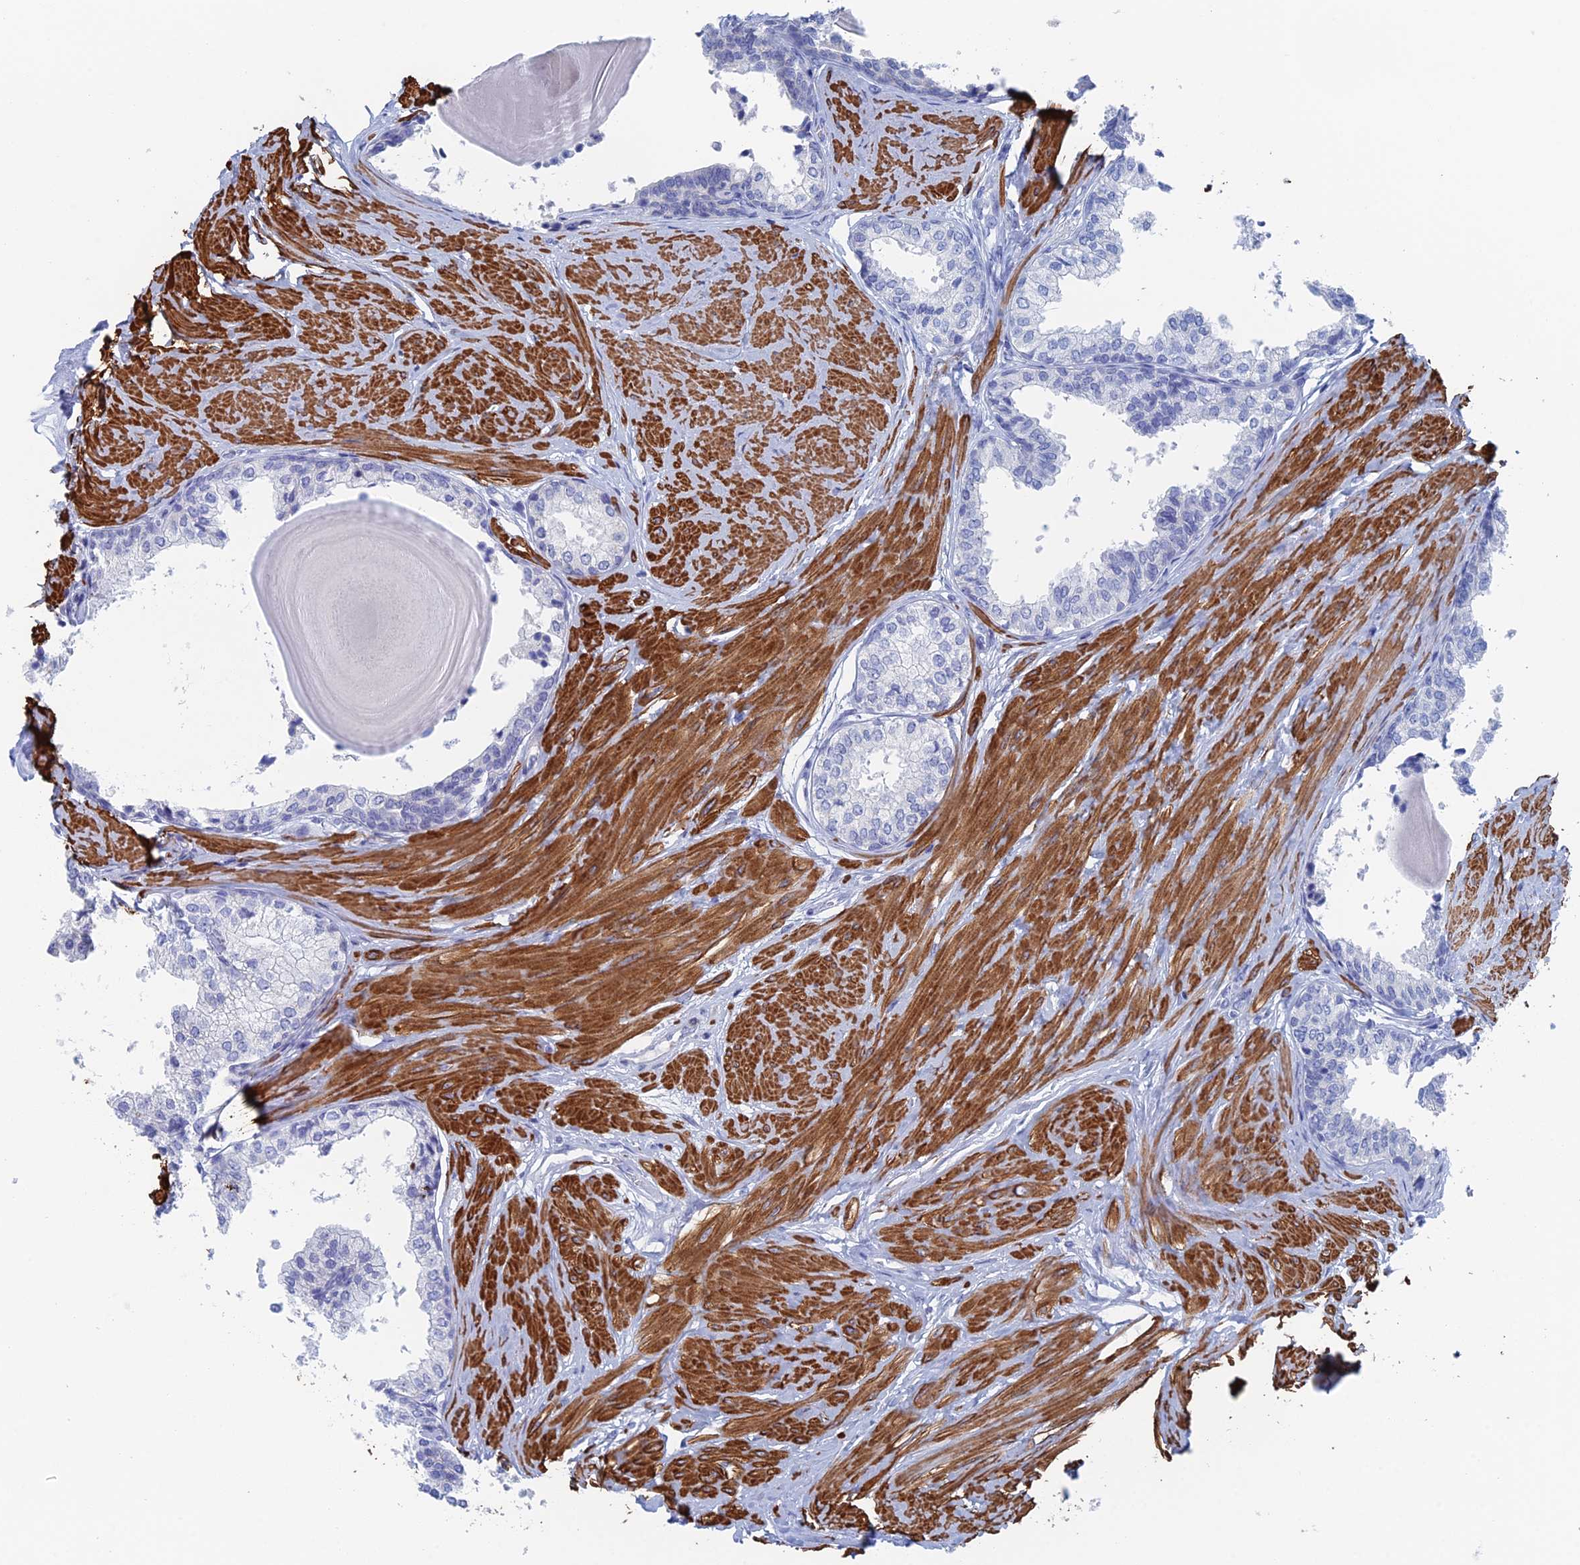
{"staining": {"intensity": "negative", "quantity": "none", "location": "none"}, "tissue": "prostate", "cell_type": "Glandular cells", "image_type": "normal", "snomed": [{"axis": "morphology", "description": "Normal tissue, NOS"}, {"axis": "topography", "description": "Prostate"}], "caption": "High power microscopy image of an immunohistochemistry (IHC) image of unremarkable prostate, revealing no significant expression in glandular cells.", "gene": "KCNK18", "patient": {"sex": "male", "age": 48}}